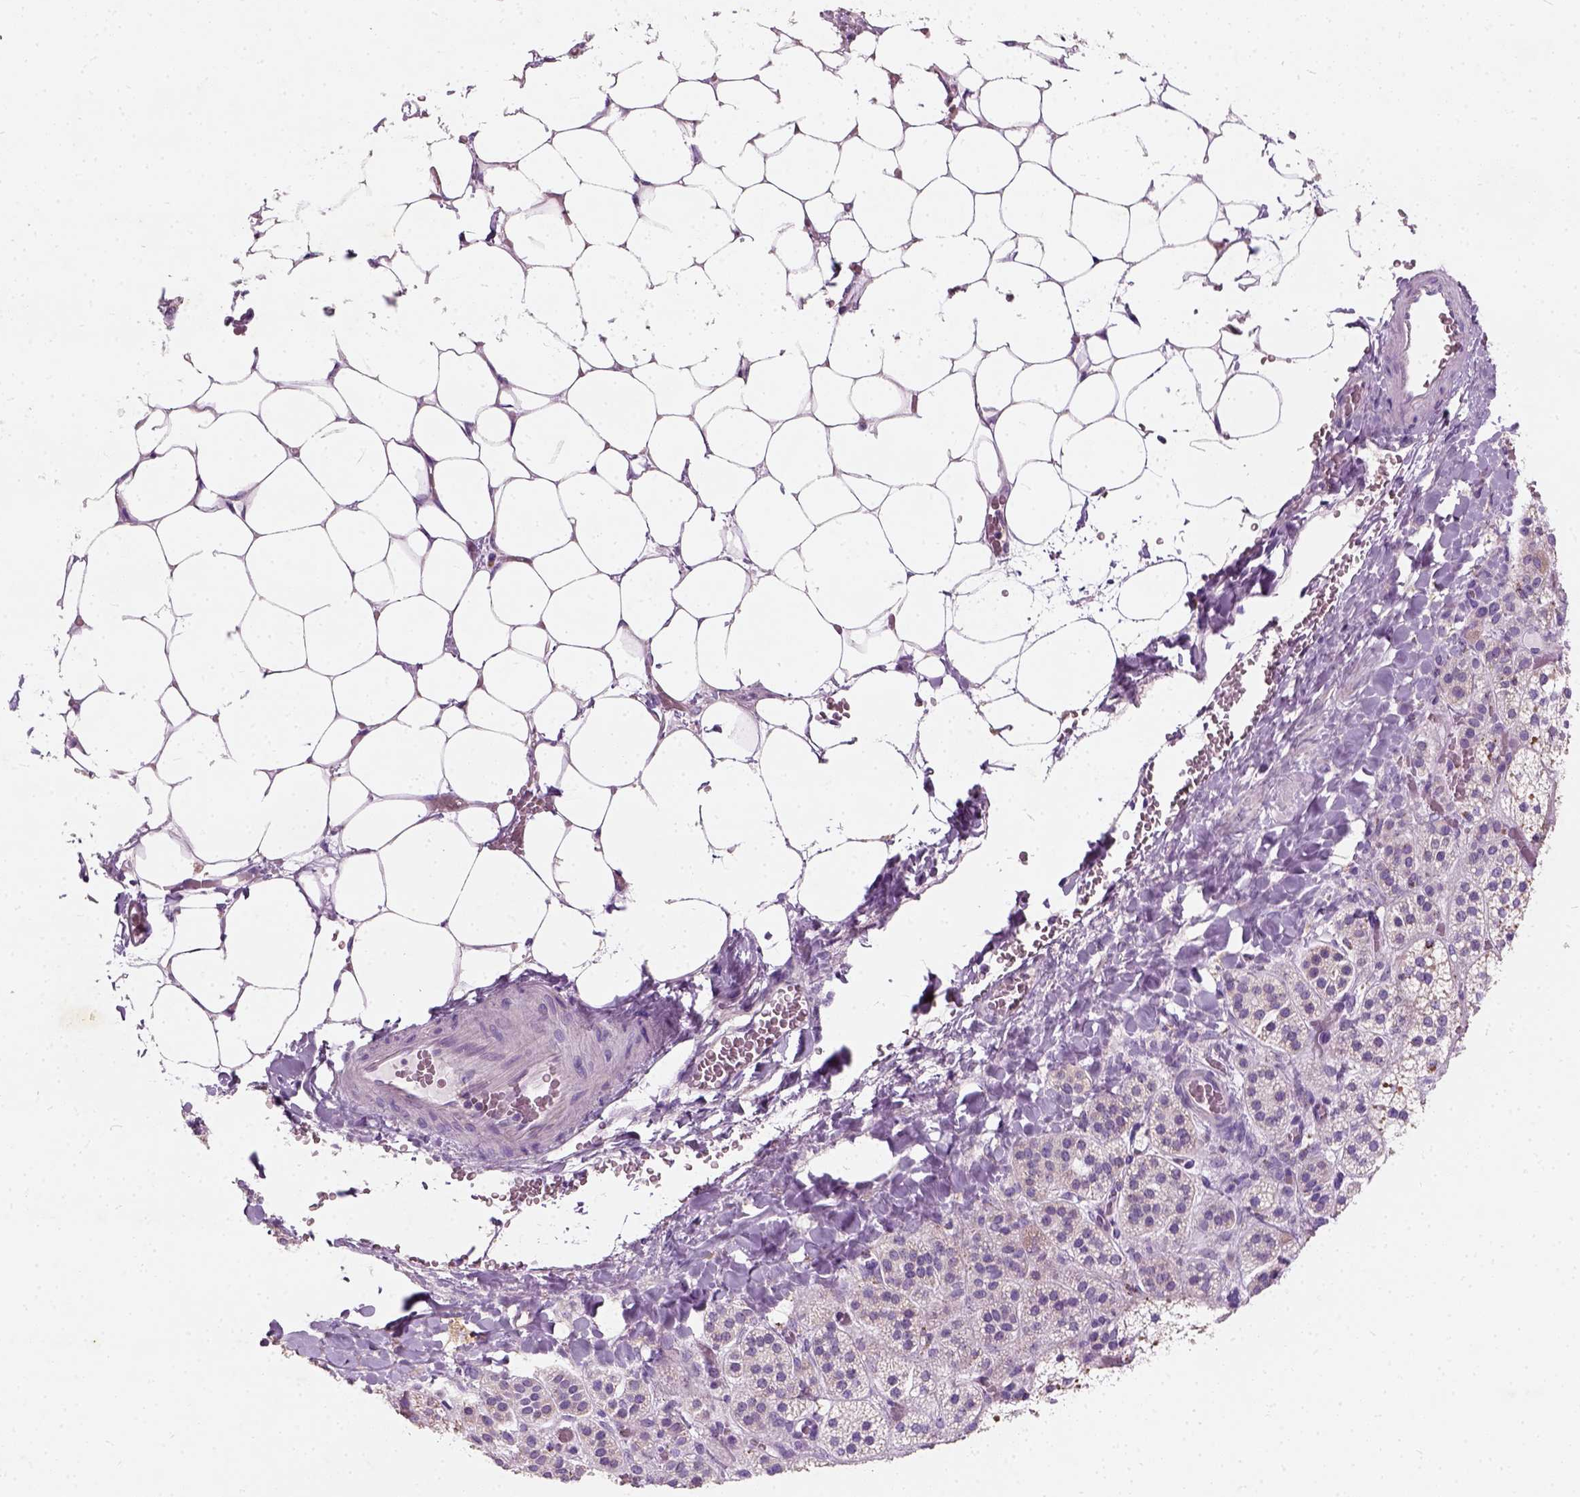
{"staining": {"intensity": "weak", "quantity": "<25%", "location": "cytoplasmic/membranous"}, "tissue": "adrenal gland", "cell_type": "Glandular cells", "image_type": "normal", "snomed": [{"axis": "morphology", "description": "Normal tissue, NOS"}, {"axis": "topography", "description": "Adrenal gland"}], "caption": "There is no significant positivity in glandular cells of adrenal gland. Nuclei are stained in blue.", "gene": "CHODL", "patient": {"sex": "male", "age": 53}}